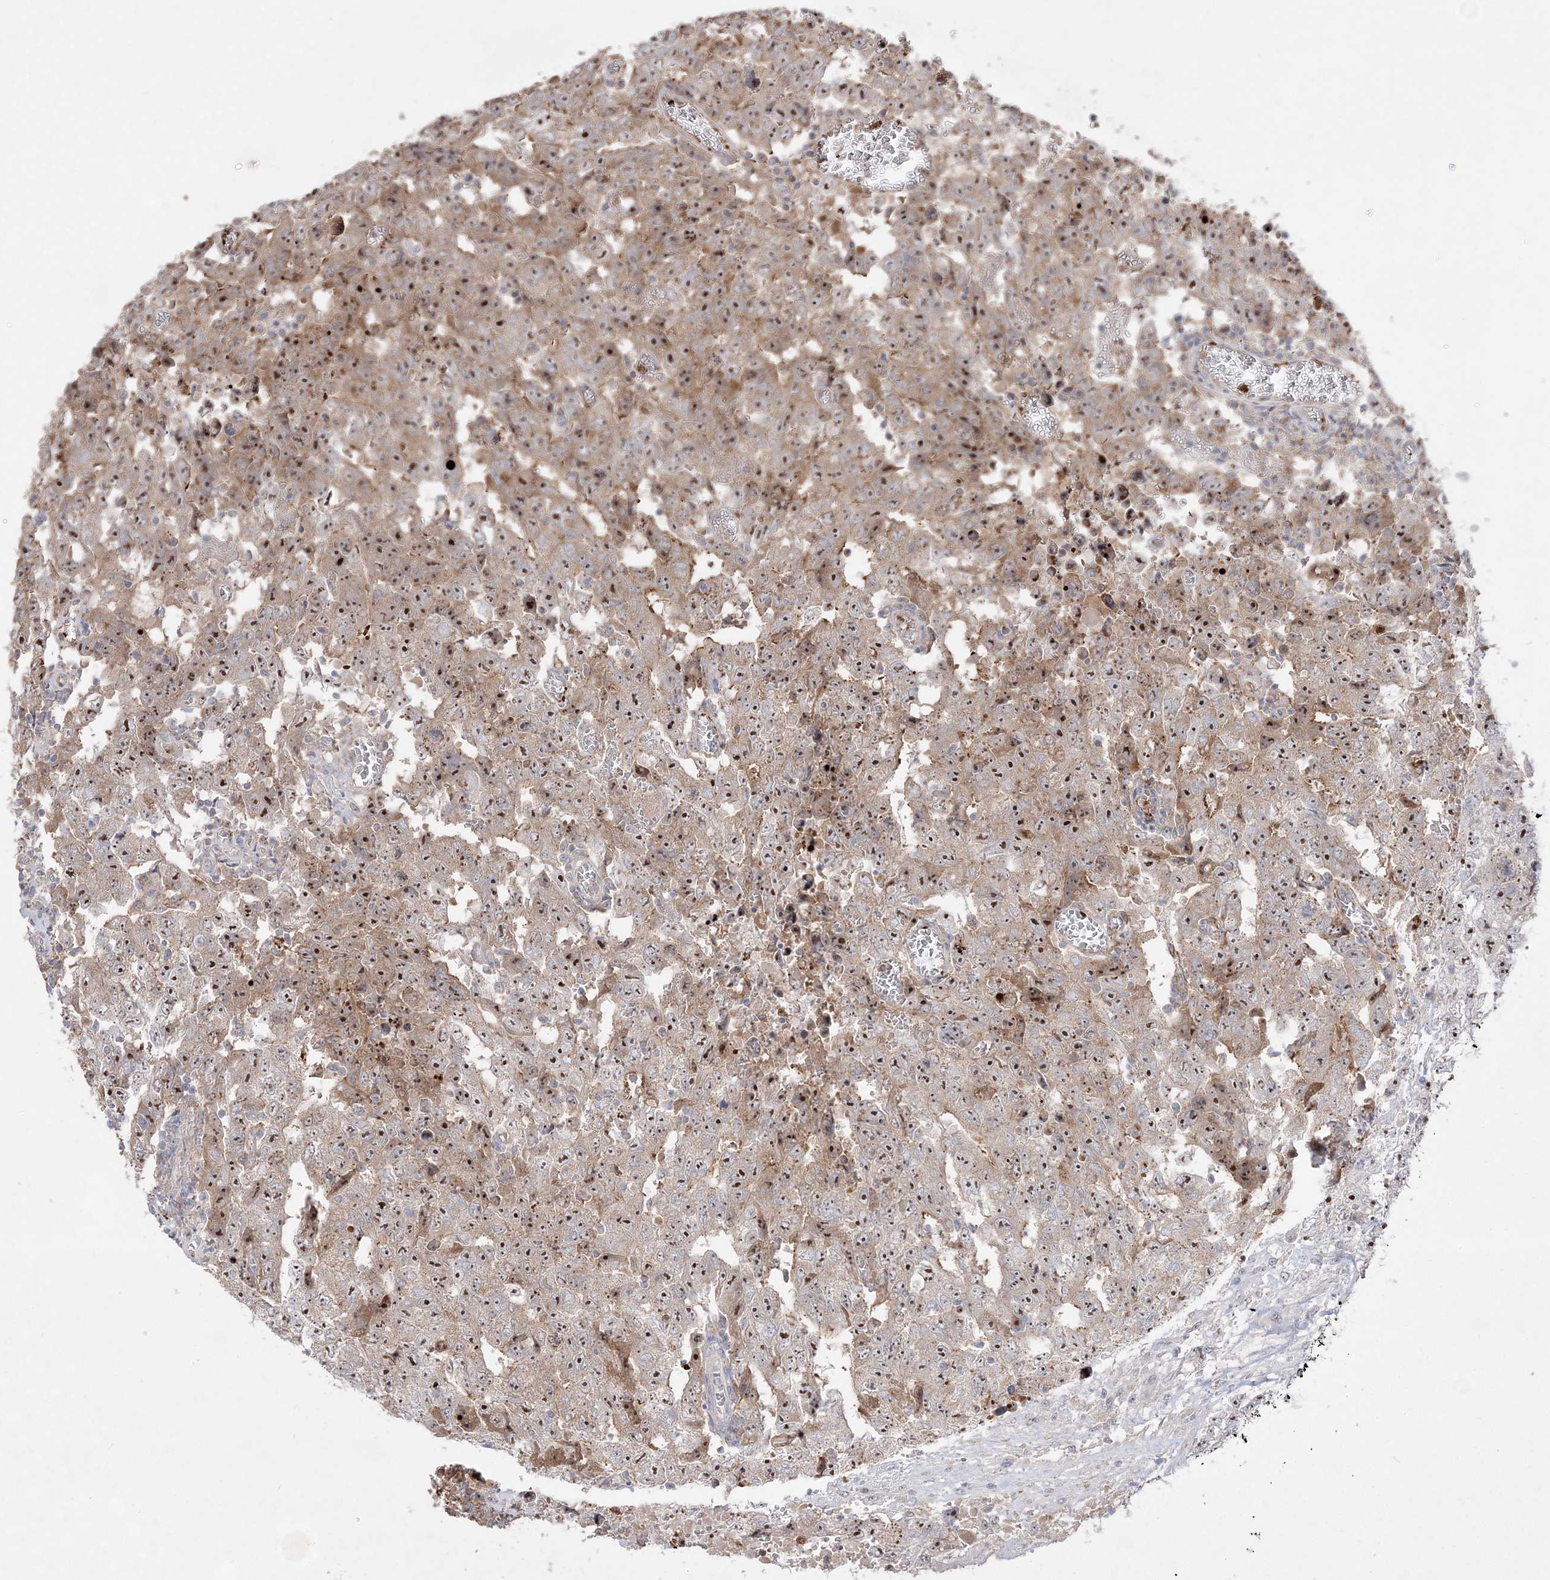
{"staining": {"intensity": "strong", "quantity": ">75%", "location": "nuclear"}, "tissue": "testis cancer", "cell_type": "Tumor cells", "image_type": "cancer", "snomed": [{"axis": "morphology", "description": "Carcinoma, Embryonal, NOS"}, {"axis": "topography", "description": "Testis"}], "caption": "The immunohistochemical stain labels strong nuclear staining in tumor cells of testis cancer tissue.", "gene": "NOP16", "patient": {"sex": "male", "age": 26}}